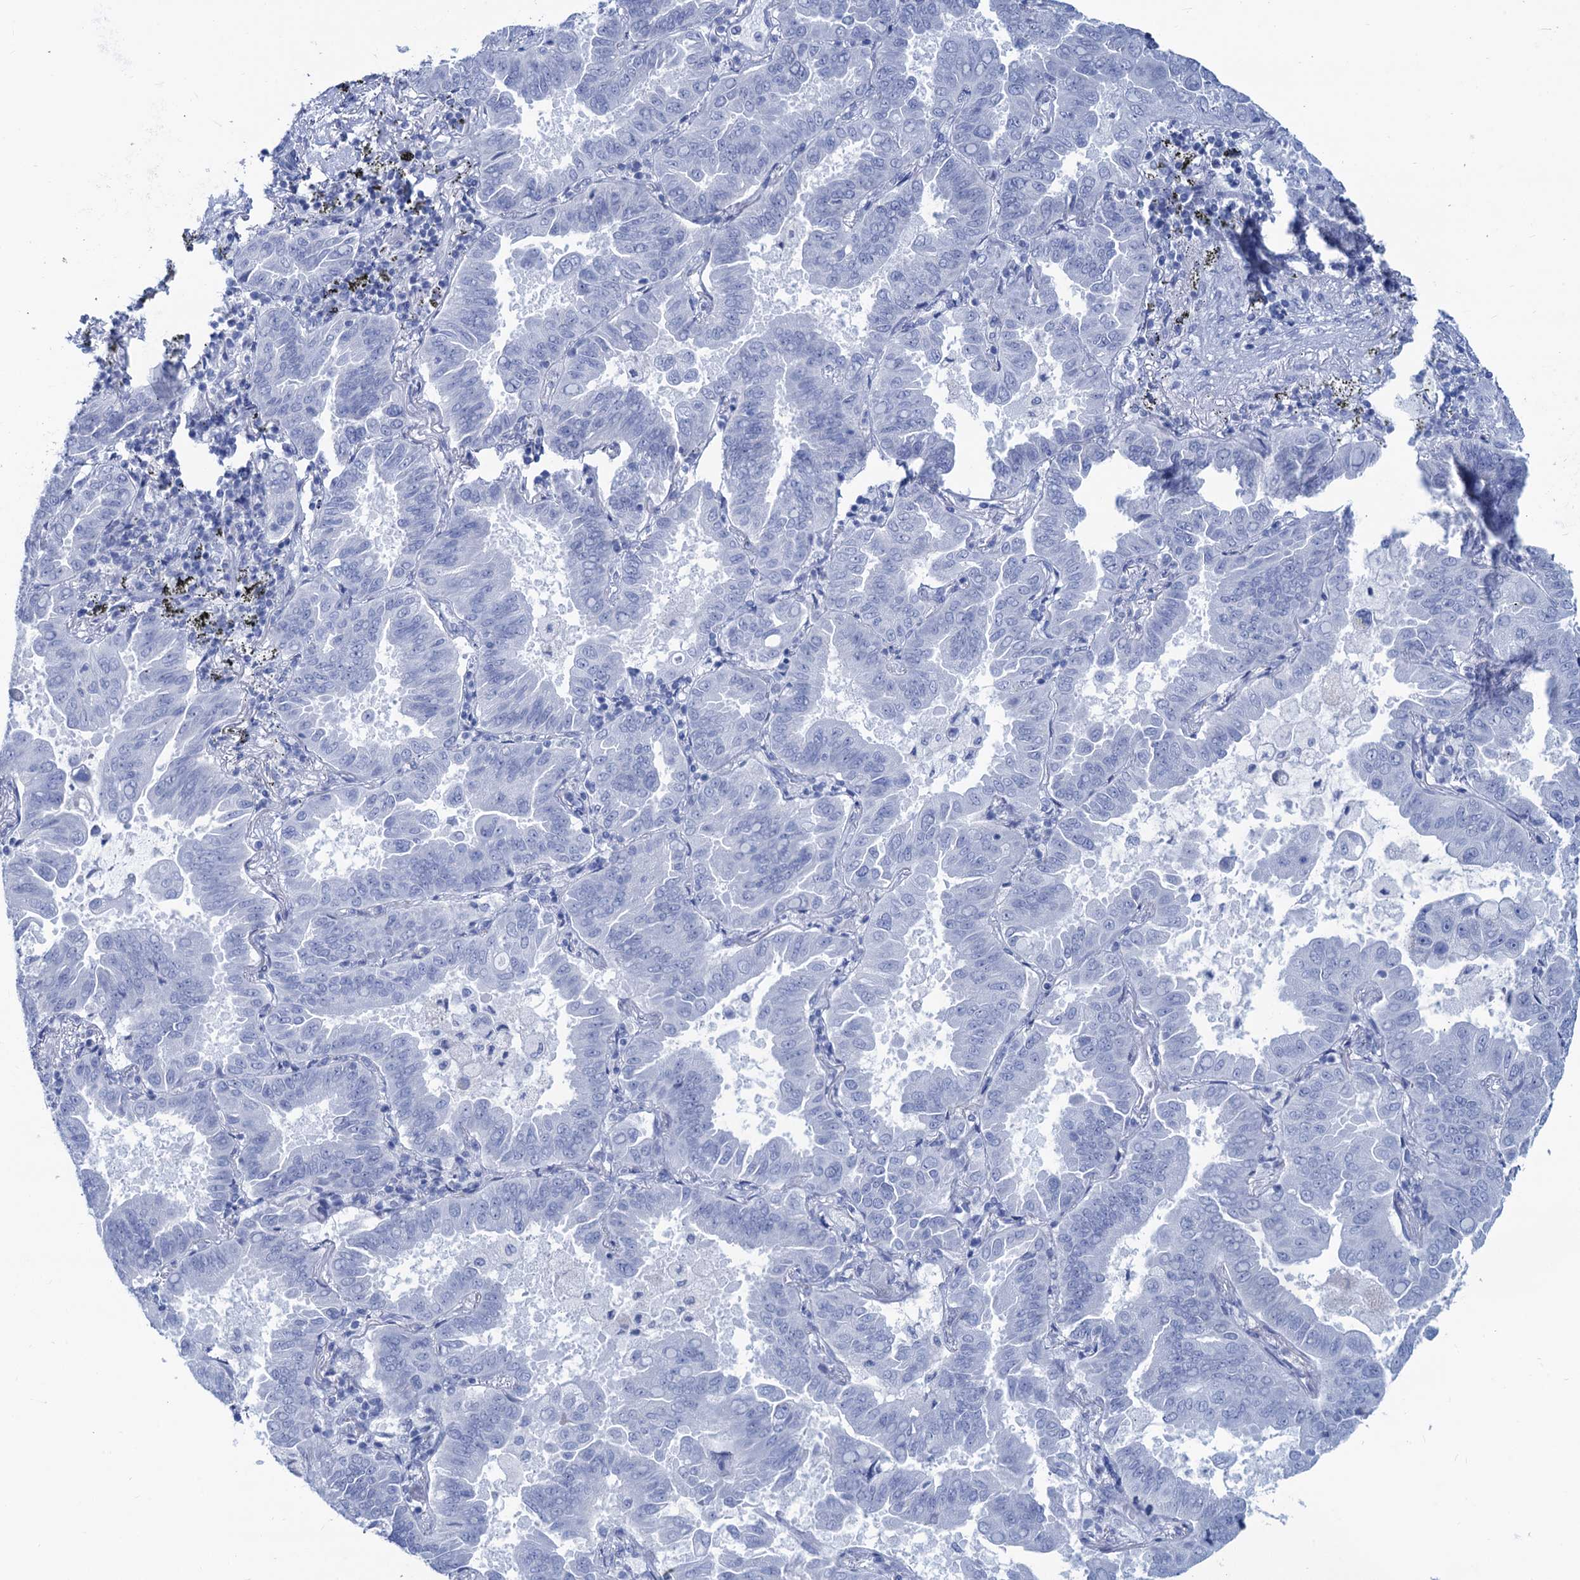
{"staining": {"intensity": "negative", "quantity": "none", "location": "none"}, "tissue": "lung cancer", "cell_type": "Tumor cells", "image_type": "cancer", "snomed": [{"axis": "morphology", "description": "Adenocarcinoma, NOS"}, {"axis": "topography", "description": "Lung"}], "caption": "A high-resolution micrograph shows immunohistochemistry staining of adenocarcinoma (lung), which shows no significant positivity in tumor cells.", "gene": "CABYR", "patient": {"sex": "male", "age": 64}}